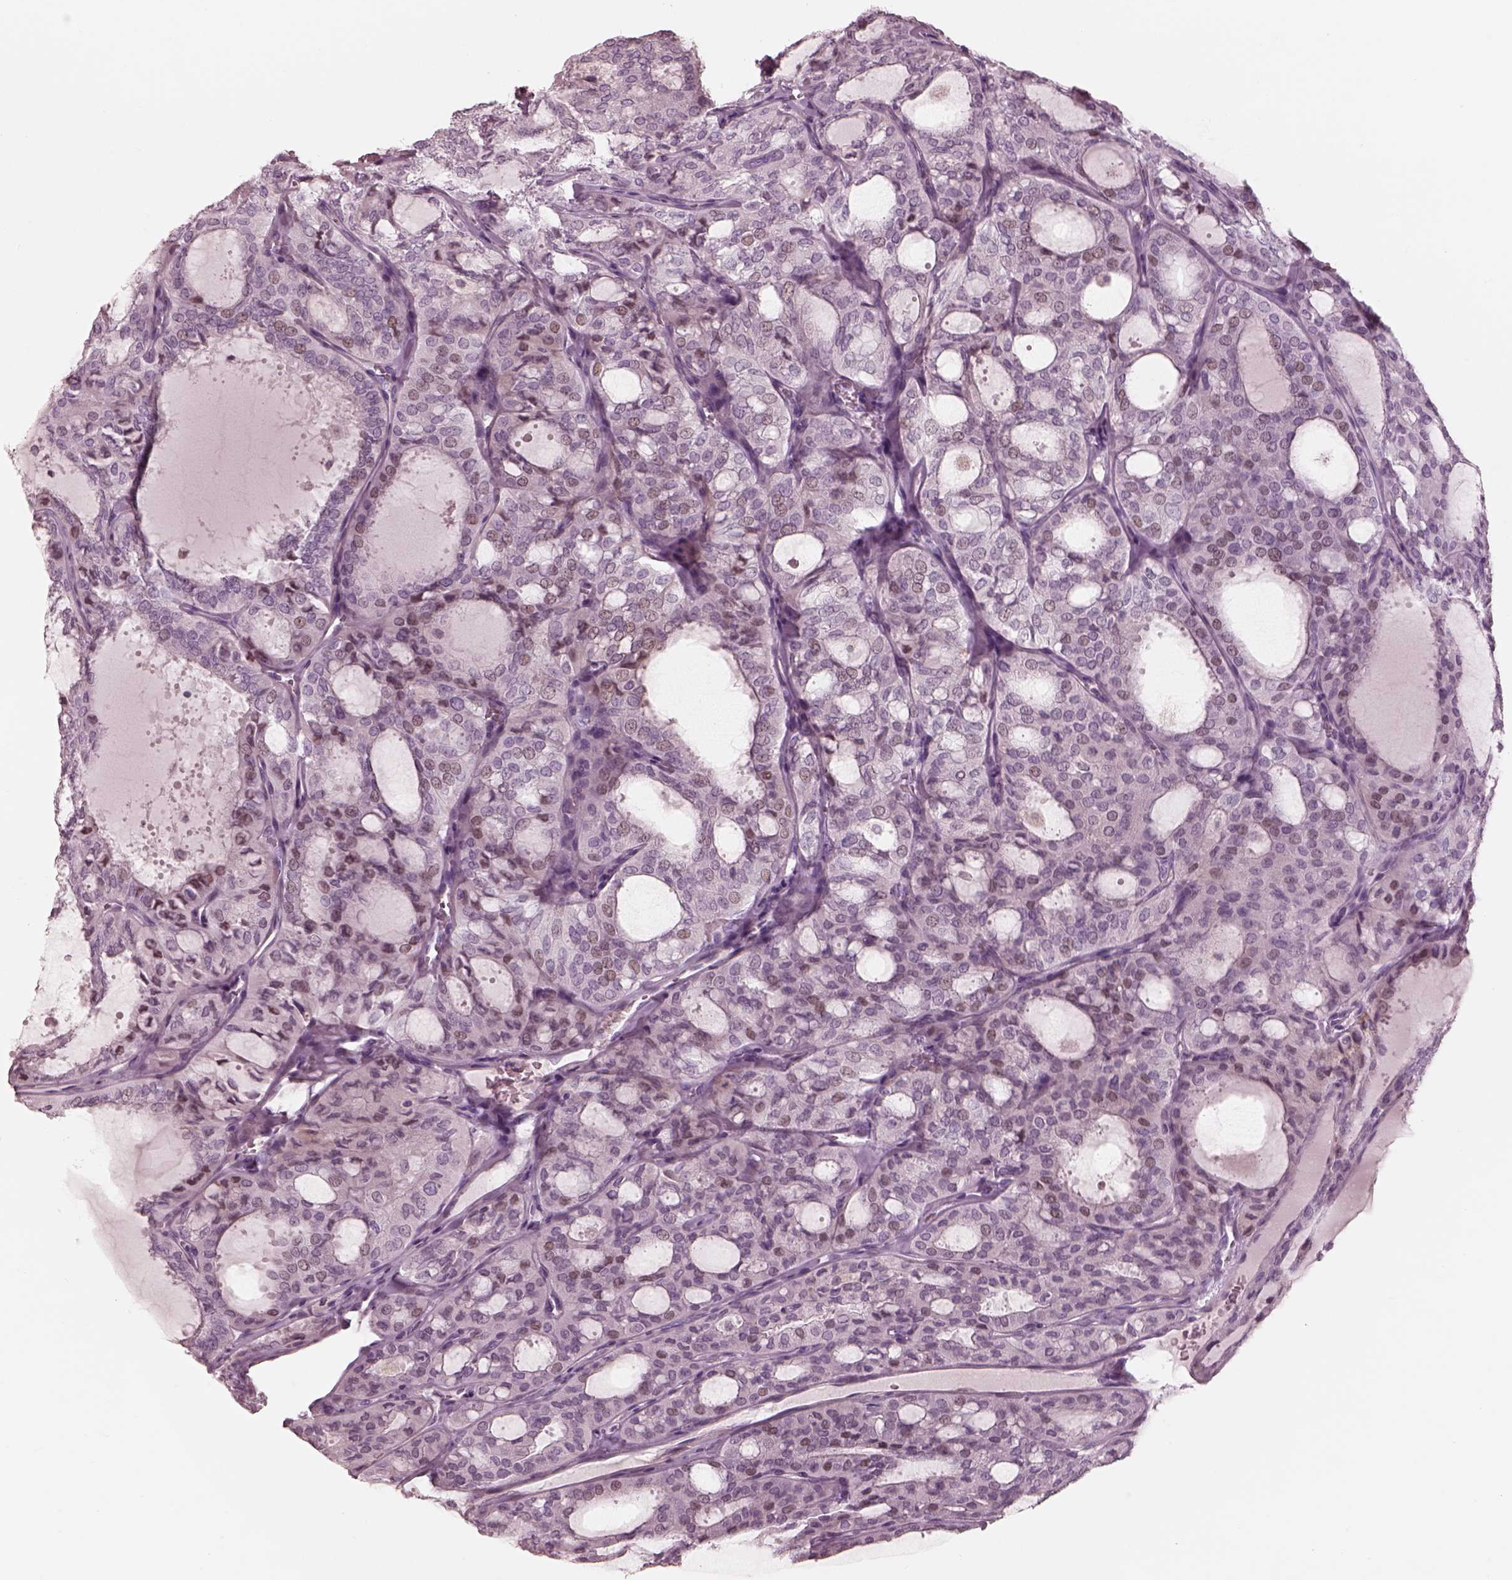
{"staining": {"intensity": "negative", "quantity": "none", "location": "none"}, "tissue": "thyroid cancer", "cell_type": "Tumor cells", "image_type": "cancer", "snomed": [{"axis": "morphology", "description": "Follicular adenoma carcinoma, NOS"}, {"axis": "topography", "description": "Thyroid gland"}], "caption": "DAB immunohistochemical staining of human follicular adenoma carcinoma (thyroid) shows no significant expression in tumor cells.", "gene": "CADM2", "patient": {"sex": "male", "age": 75}}